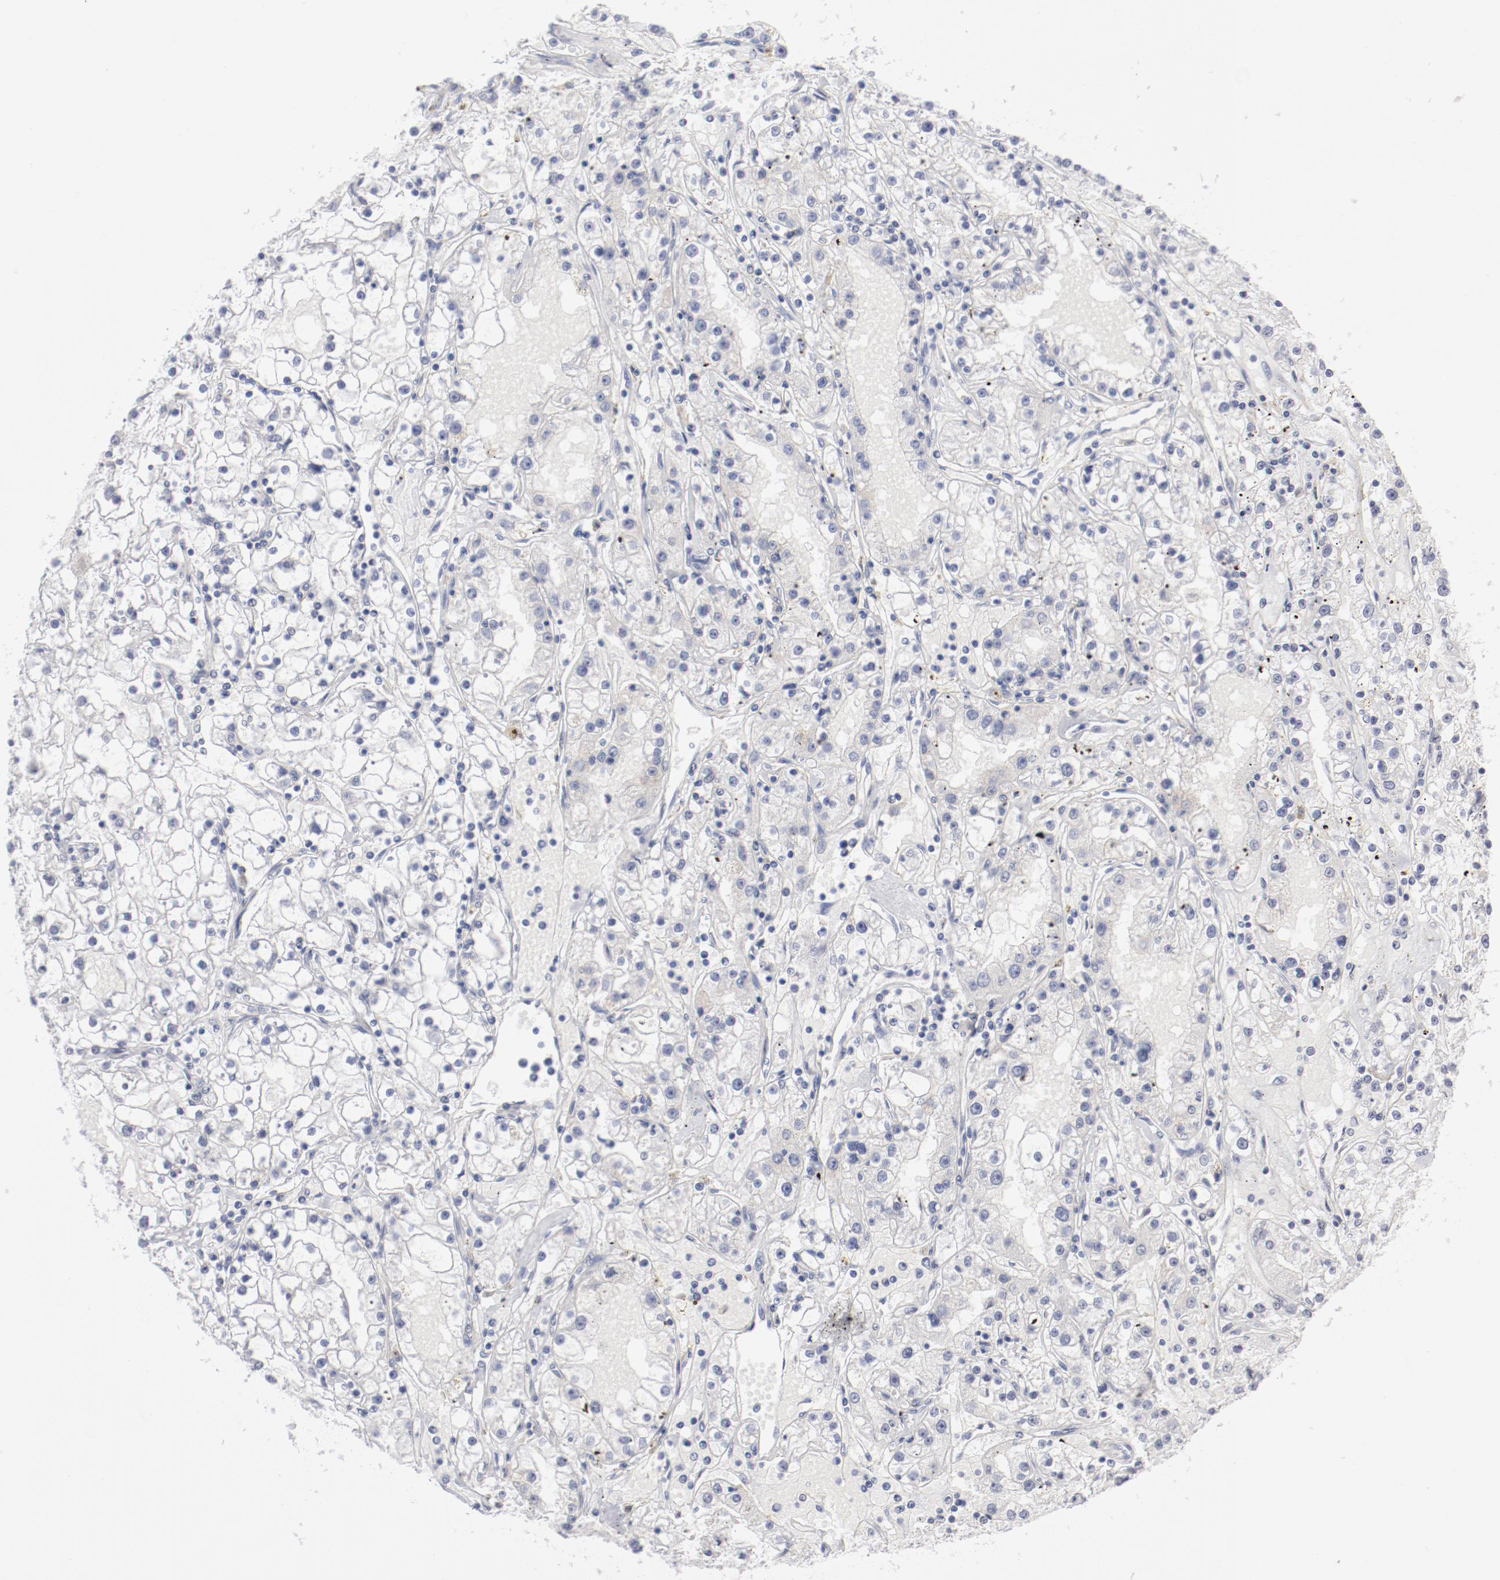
{"staining": {"intensity": "weak", "quantity": "<25%", "location": "cytoplasmic/membranous"}, "tissue": "renal cancer", "cell_type": "Tumor cells", "image_type": "cancer", "snomed": [{"axis": "morphology", "description": "Adenocarcinoma, NOS"}, {"axis": "topography", "description": "Kidney"}], "caption": "This is an IHC micrograph of renal cancer (adenocarcinoma). There is no expression in tumor cells.", "gene": "SH3BGR", "patient": {"sex": "male", "age": 56}}